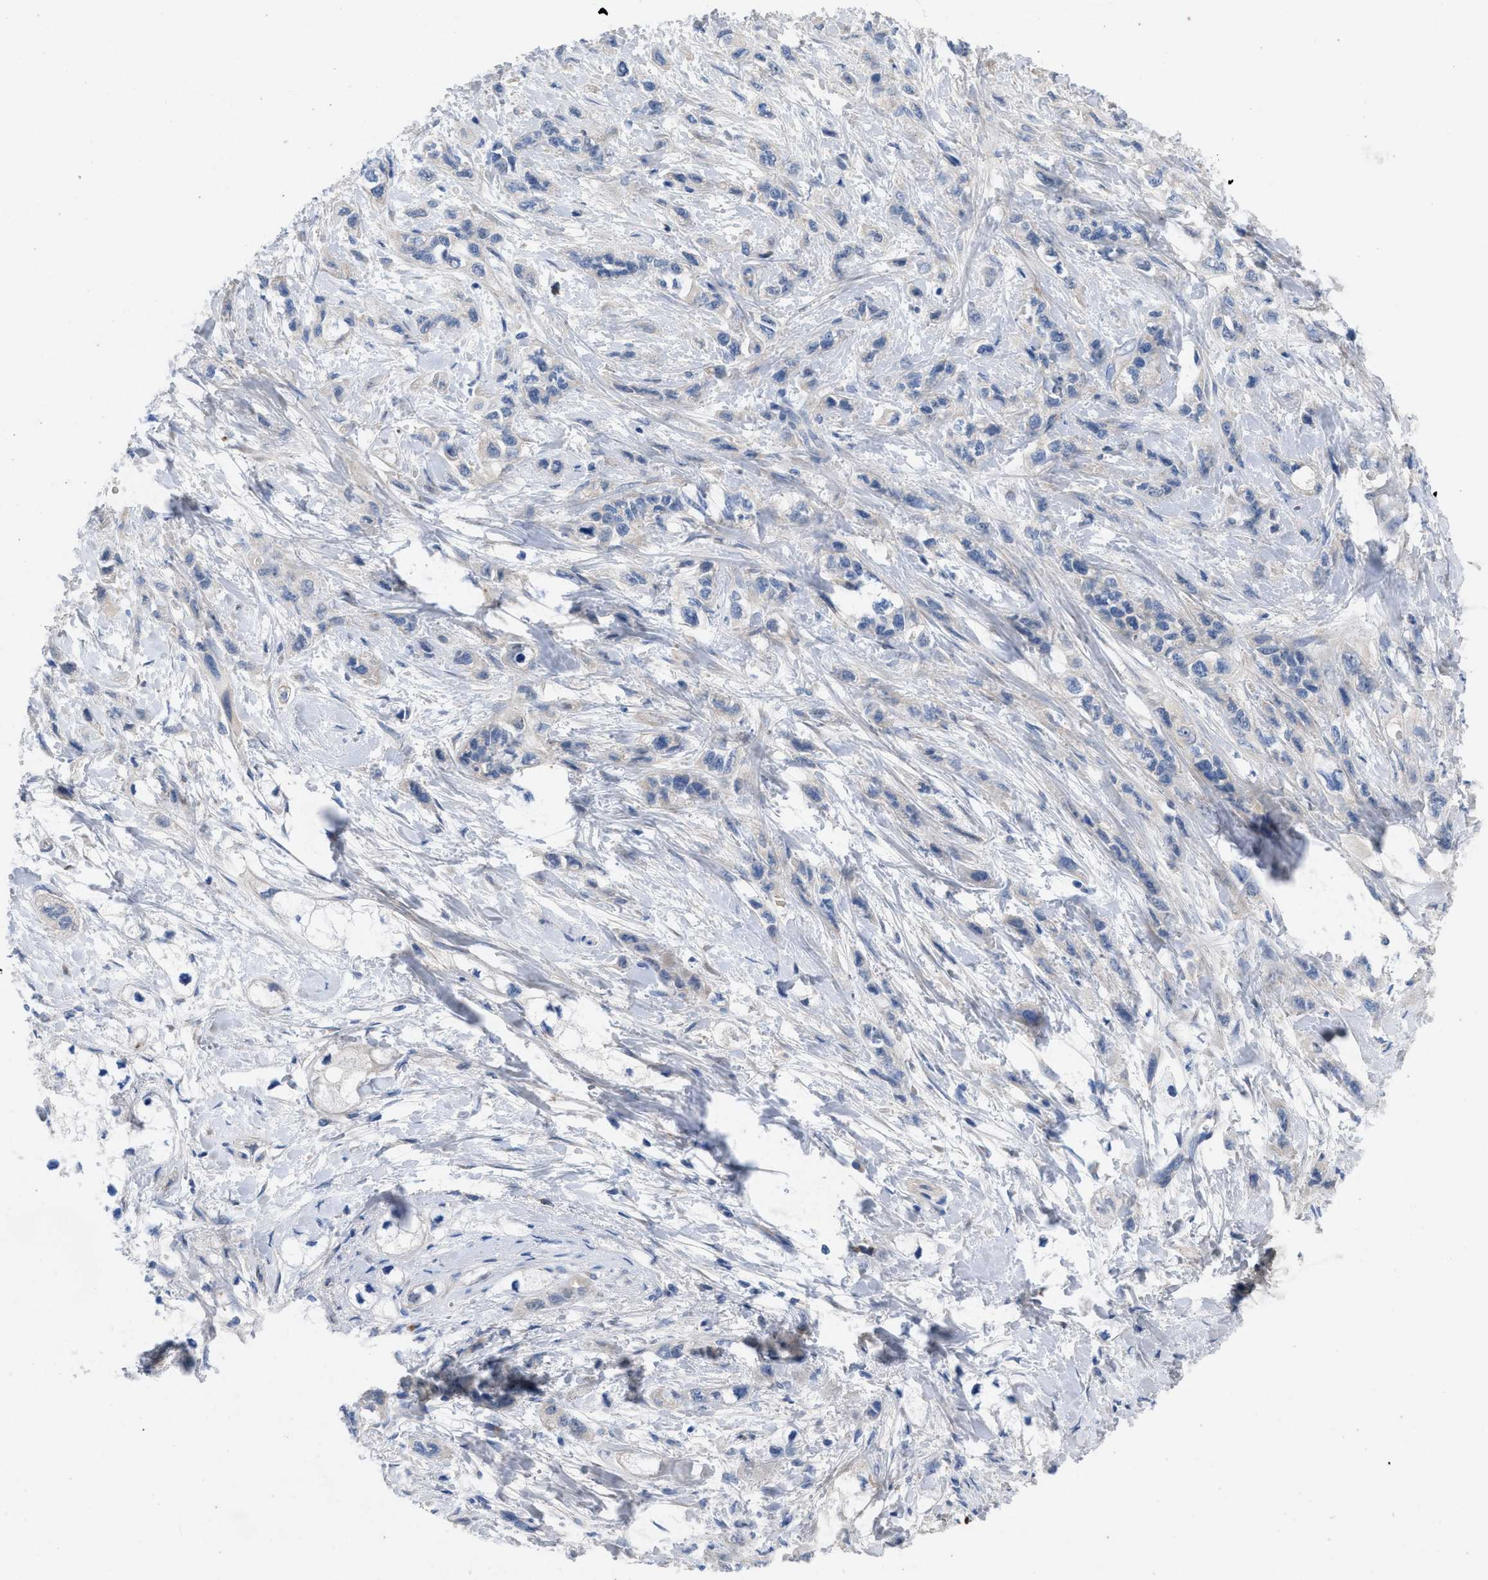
{"staining": {"intensity": "negative", "quantity": "none", "location": "none"}, "tissue": "pancreatic cancer", "cell_type": "Tumor cells", "image_type": "cancer", "snomed": [{"axis": "morphology", "description": "Adenocarcinoma, NOS"}, {"axis": "topography", "description": "Pancreas"}], "caption": "Tumor cells are negative for brown protein staining in pancreatic adenocarcinoma.", "gene": "PLPPR5", "patient": {"sex": "male", "age": 74}}